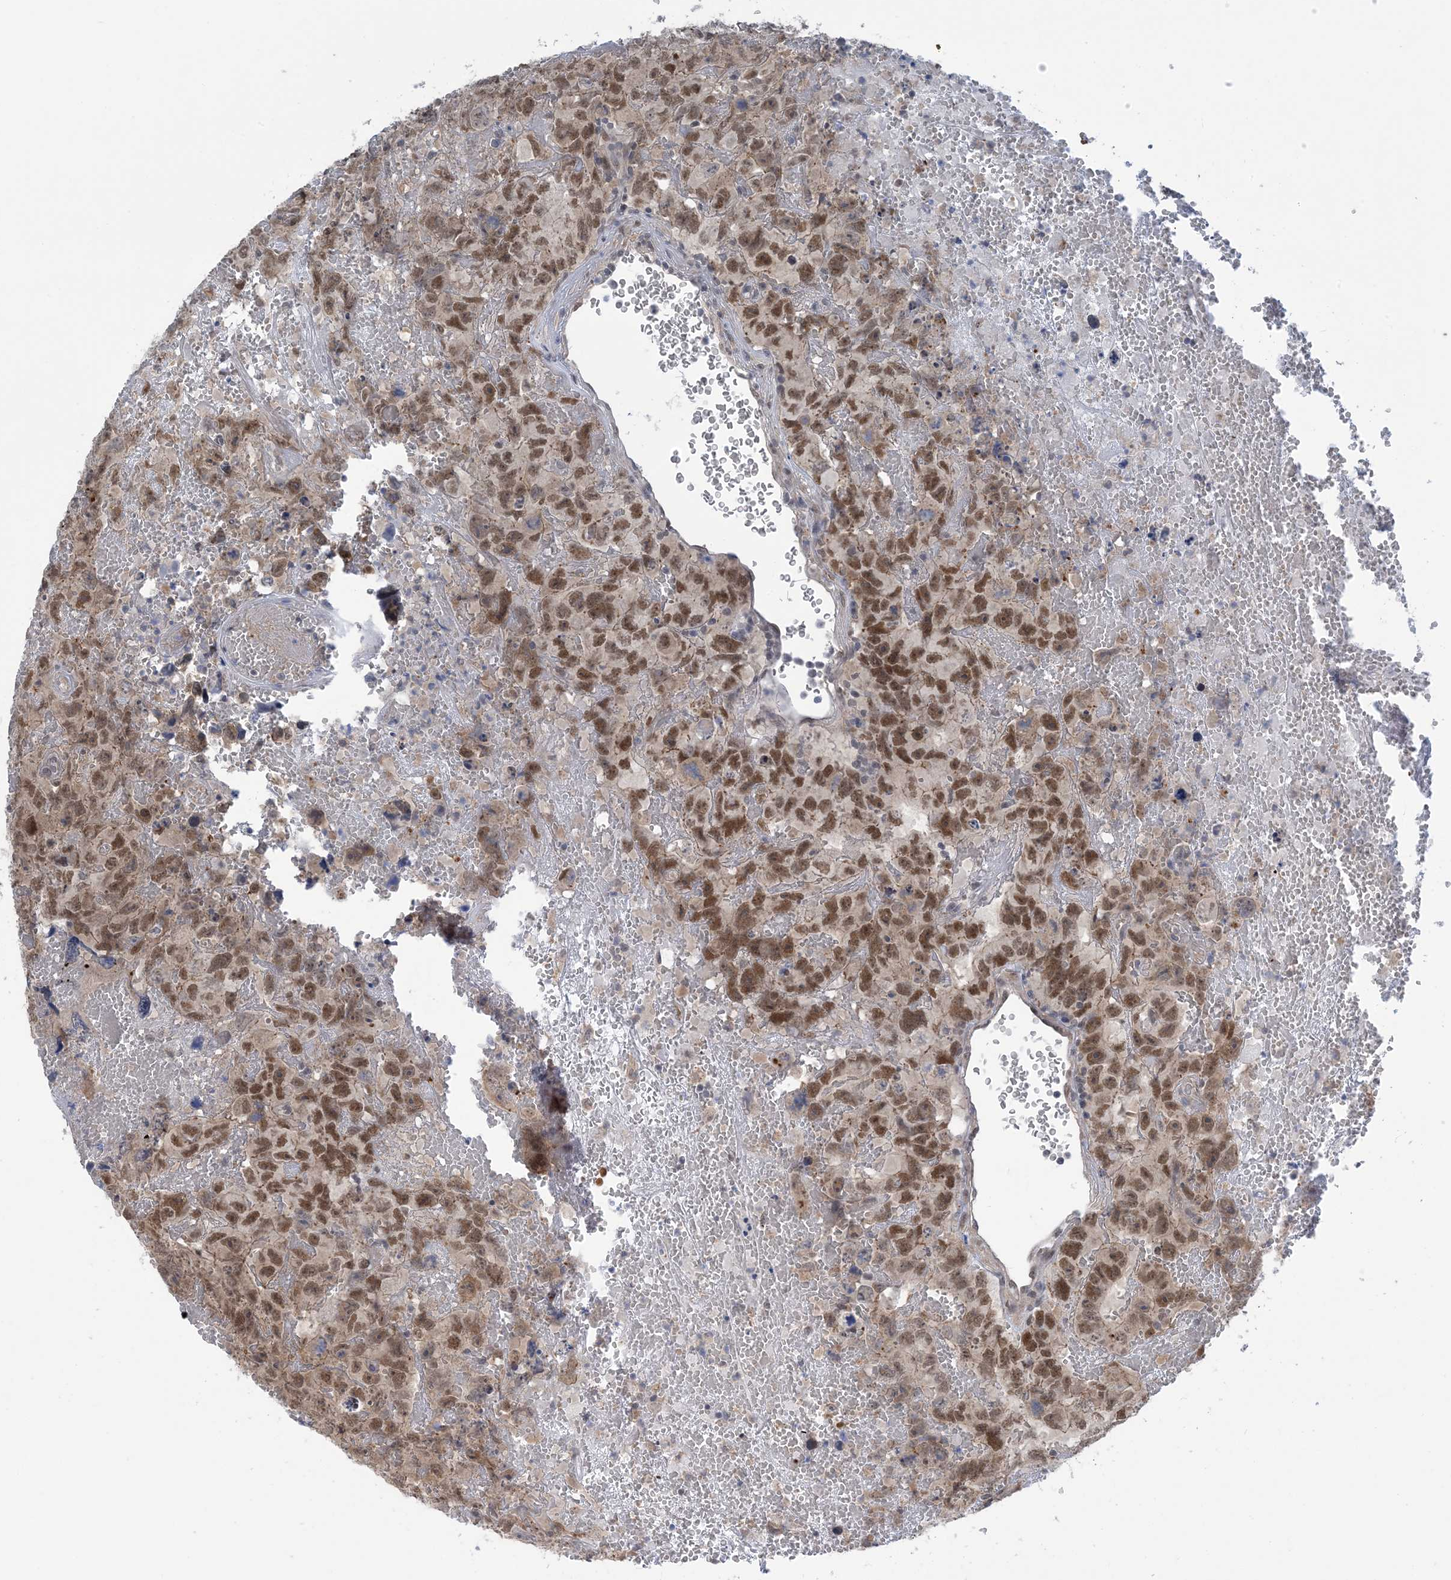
{"staining": {"intensity": "moderate", "quantity": ">75%", "location": "nuclear"}, "tissue": "testis cancer", "cell_type": "Tumor cells", "image_type": "cancer", "snomed": [{"axis": "morphology", "description": "Carcinoma, Embryonal, NOS"}, {"axis": "topography", "description": "Testis"}], "caption": "Human testis cancer stained for a protein (brown) demonstrates moderate nuclear positive positivity in about >75% of tumor cells.", "gene": "ZNF8", "patient": {"sex": "male", "age": 45}}